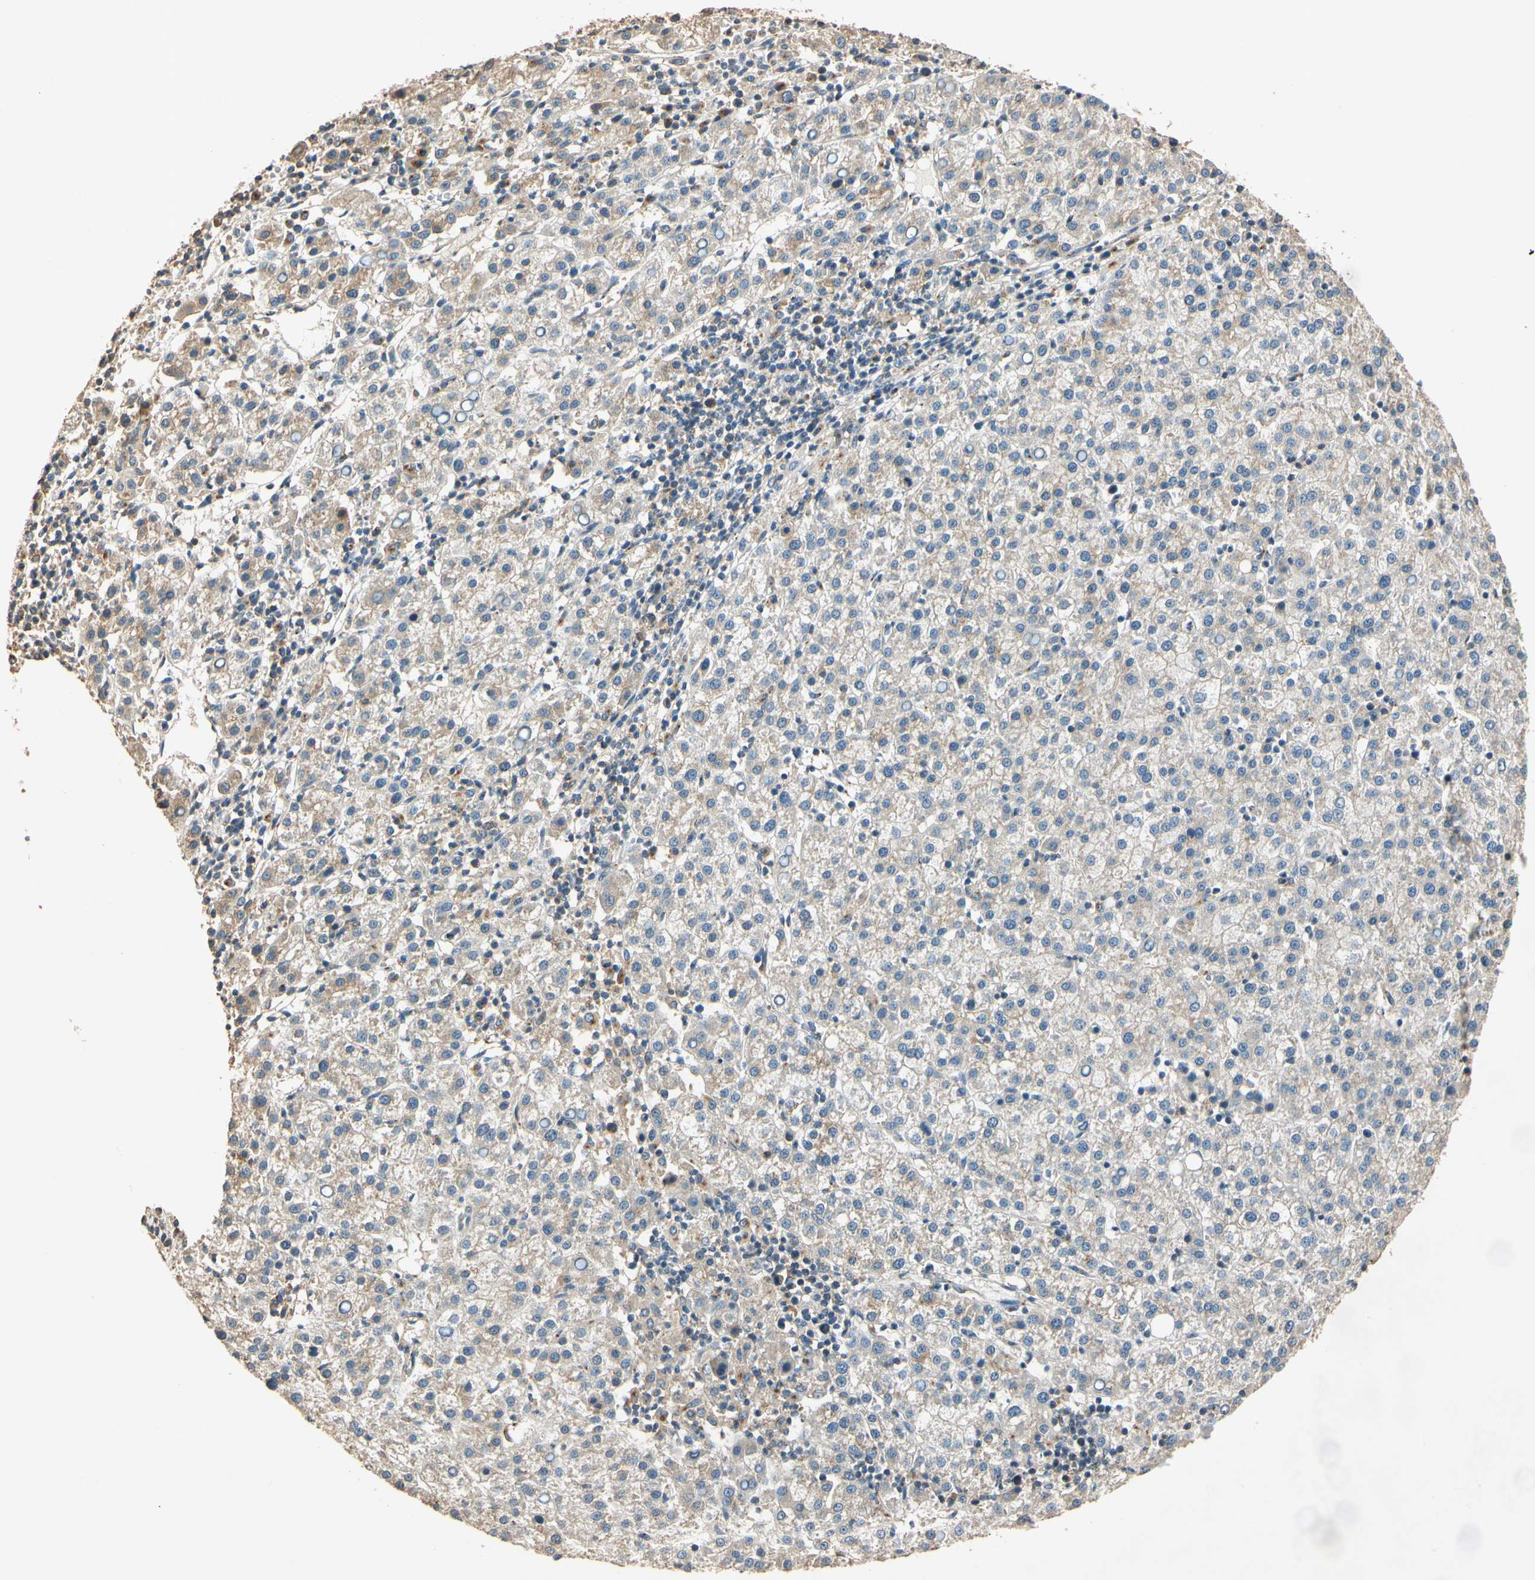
{"staining": {"intensity": "weak", "quantity": "25%-75%", "location": "cytoplasmic/membranous"}, "tissue": "liver cancer", "cell_type": "Tumor cells", "image_type": "cancer", "snomed": [{"axis": "morphology", "description": "Carcinoma, Hepatocellular, NOS"}, {"axis": "topography", "description": "Liver"}], "caption": "IHC of human liver cancer (hepatocellular carcinoma) shows low levels of weak cytoplasmic/membranous expression in about 25%-75% of tumor cells.", "gene": "AKAP9", "patient": {"sex": "female", "age": 58}}